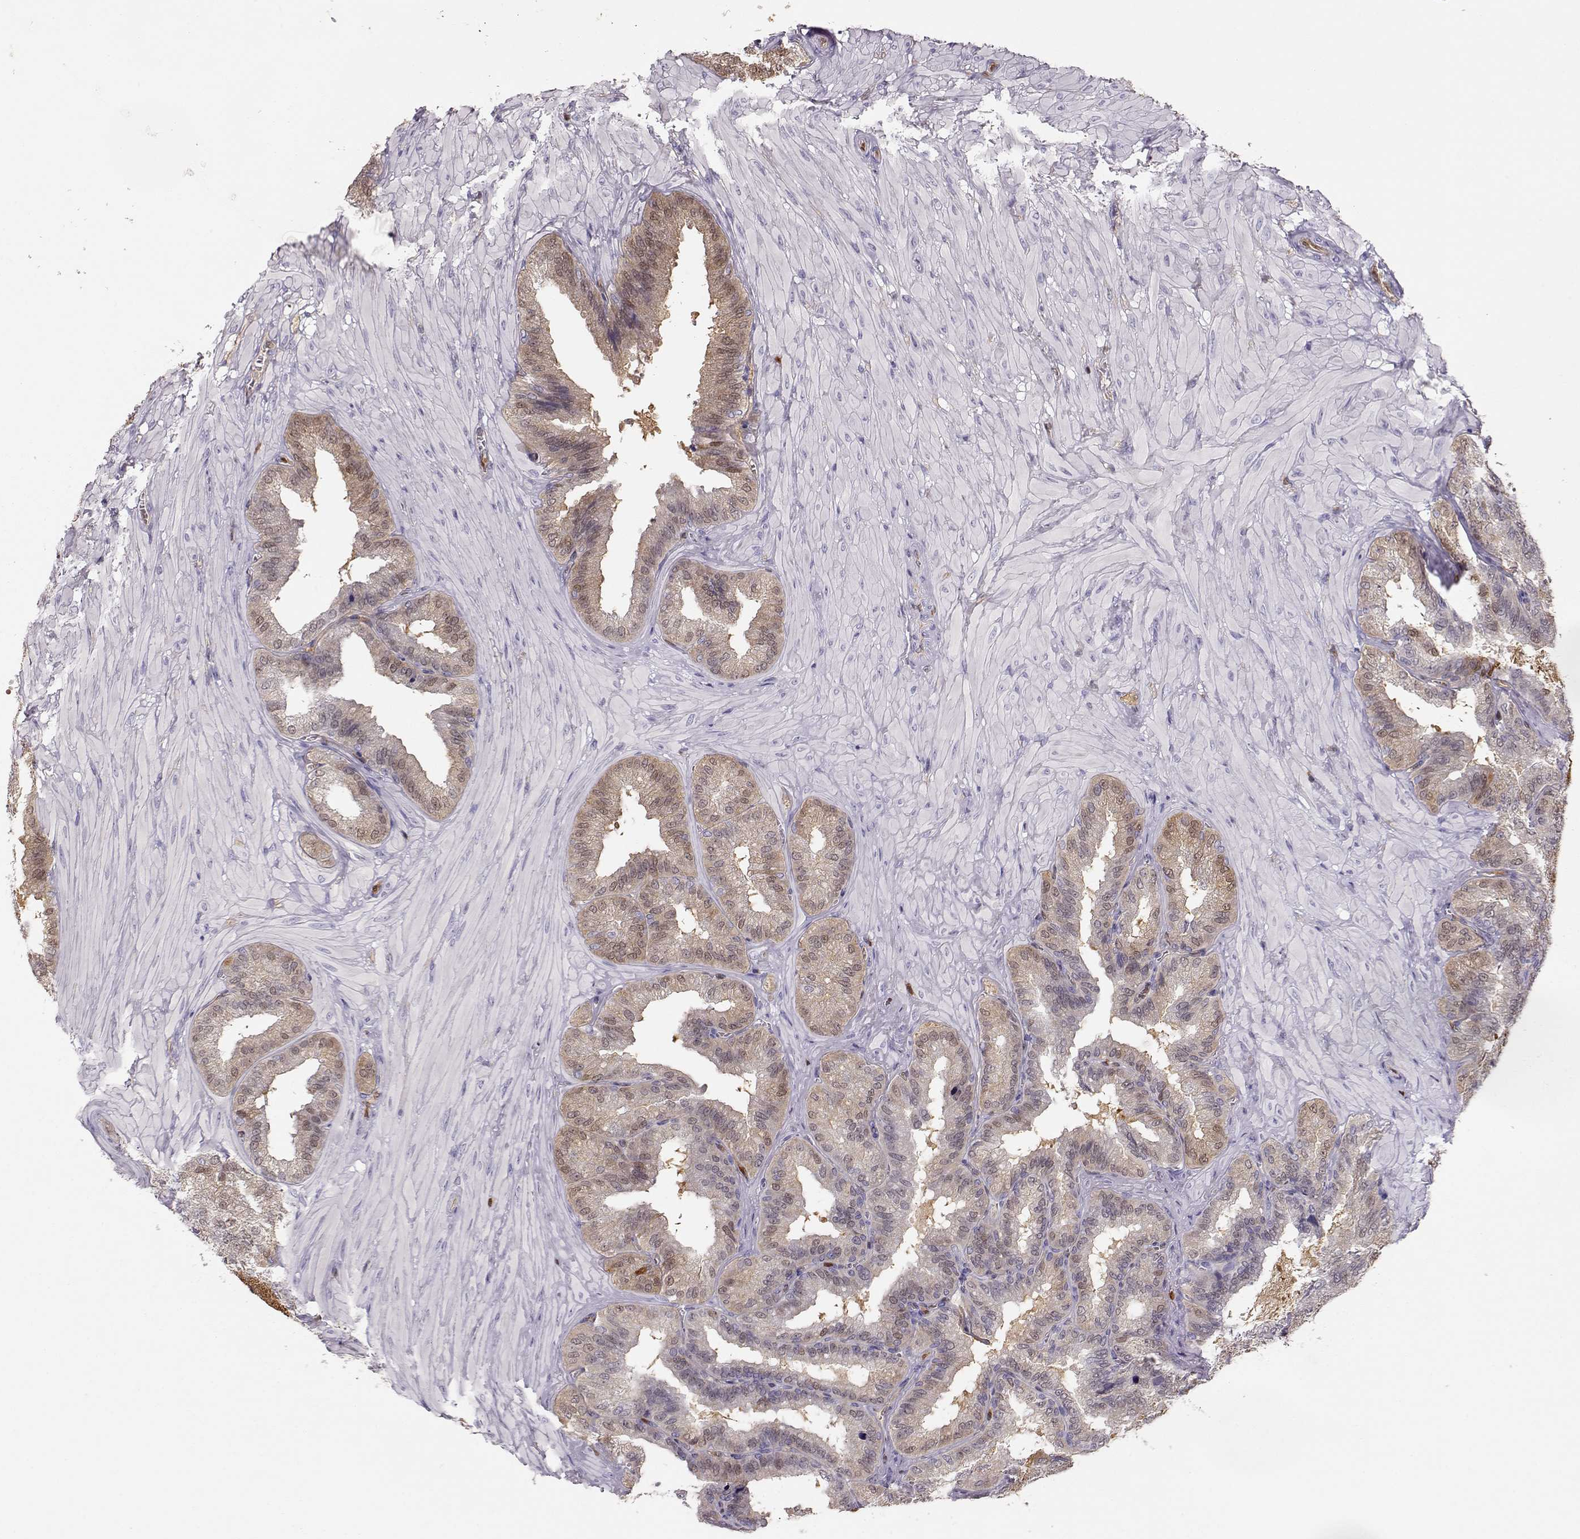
{"staining": {"intensity": "weak", "quantity": "25%-75%", "location": "cytoplasmic/membranous"}, "tissue": "seminal vesicle", "cell_type": "Glandular cells", "image_type": "normal", "snomed": [{"axis": "morphology", "description": "Normal tissue, NOS"}, {"axis": "topography", "description": "Seminal veicle"}], "caption": "This is an image of immunohistochemistry staining of normal seminal vesicle, which shows weak expression in the cytoplasmic/membranous of glandular cells.", "gene": "PNP", "patient": {"sex": "male", "age": 37}}